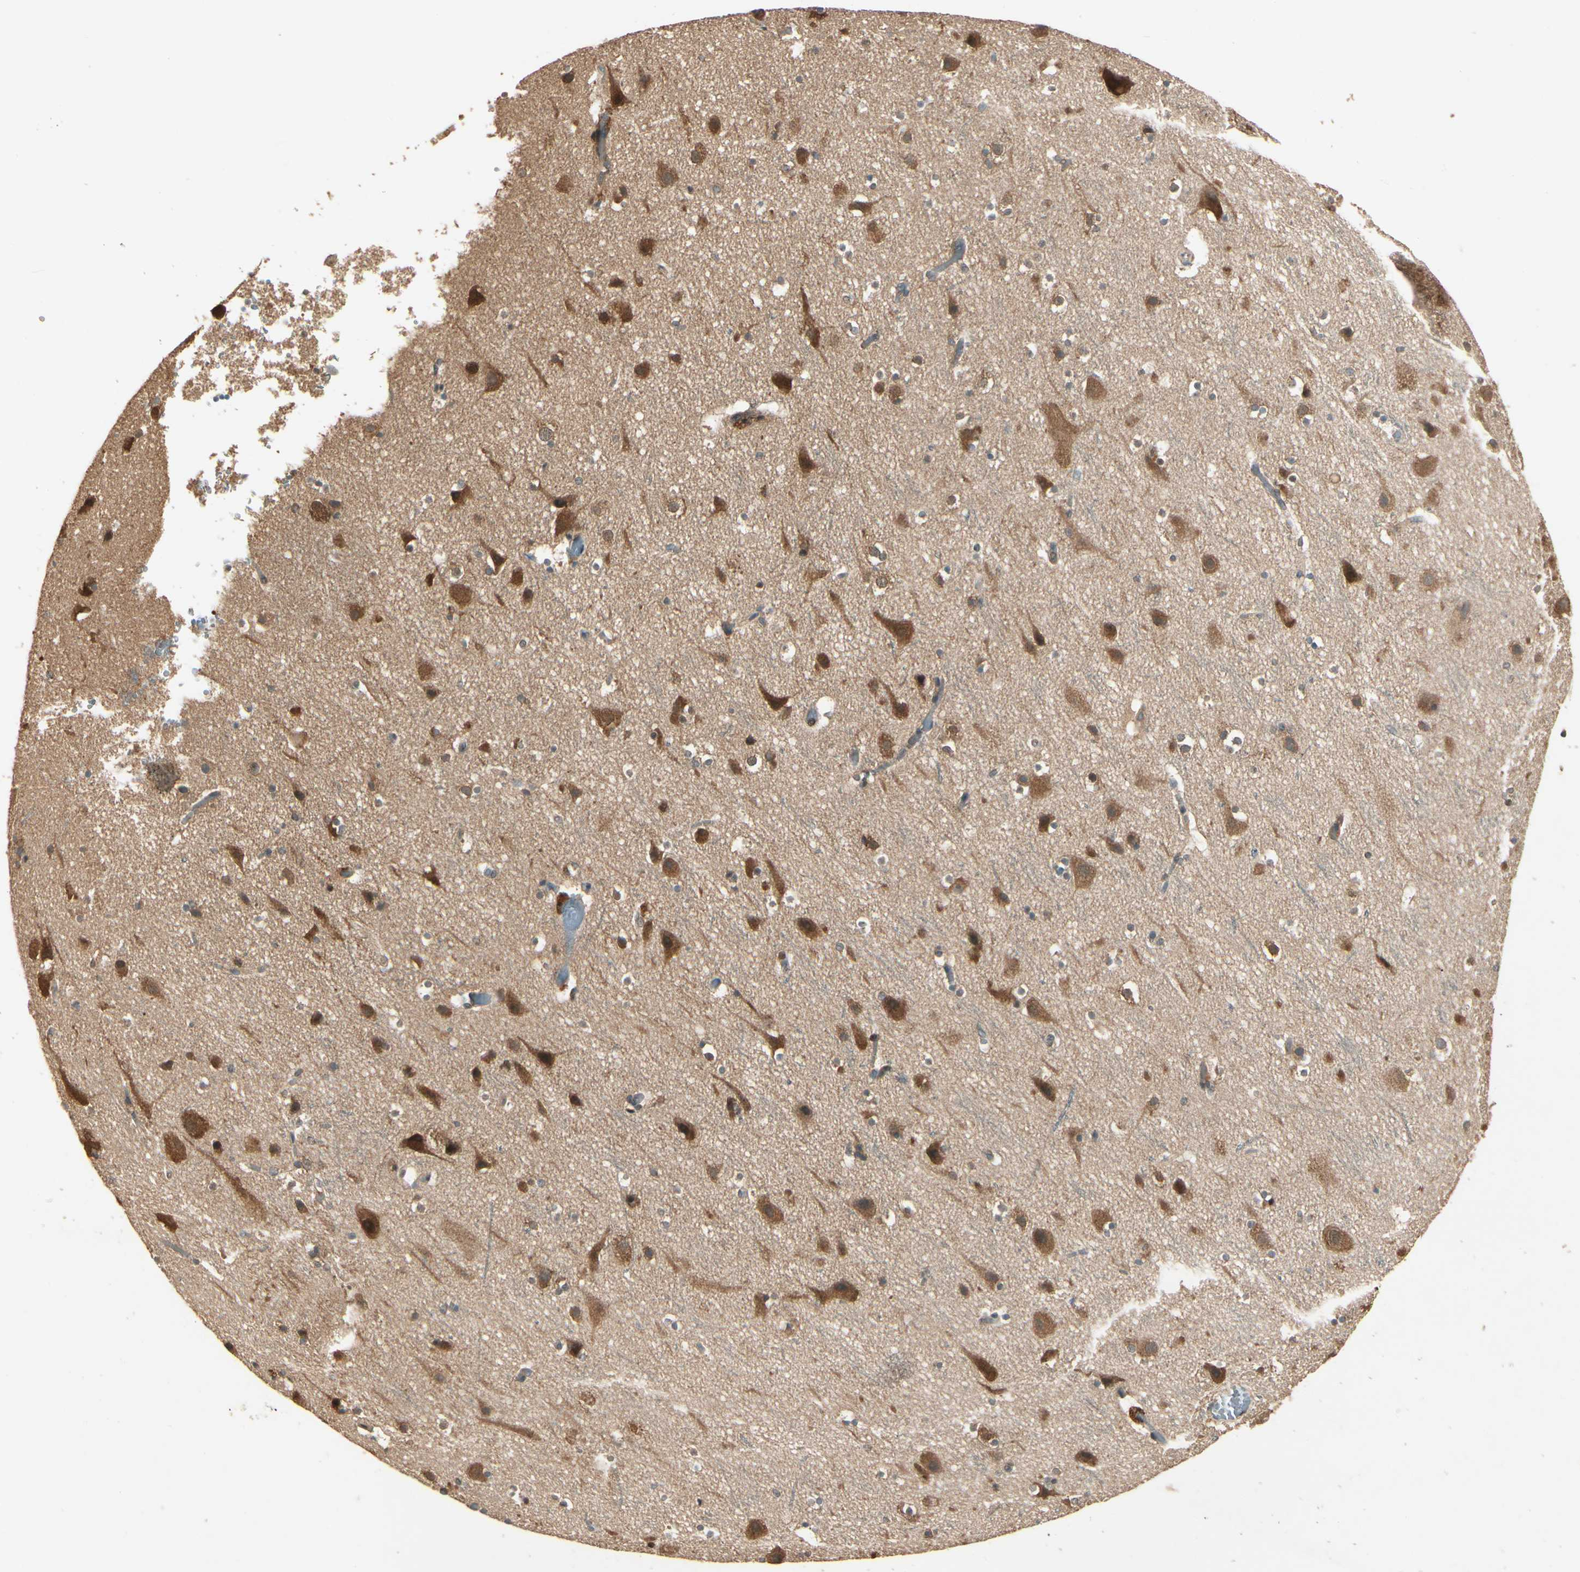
{"staining": {"intensity": "weak", "quantity": "25%-75%", "location": "cytoplasmic/membranous"}, "tissue": "cerebral cortex", "cell_type": "Endothelial cells", "image_type": "normal", "snomed": [{"axis": "morphology", "description": "Normal tissue, NOS"}, {"axis": "topography", "description": "Cerebral cortex"}], "caption": "The immunohistochemical stain shows weak cytoplasmic/membranous positivity in endothelial cells of unremarkable cerebral cortex.", "gene": "CCT7", "patient": {"sex": "male", "age": 45}}